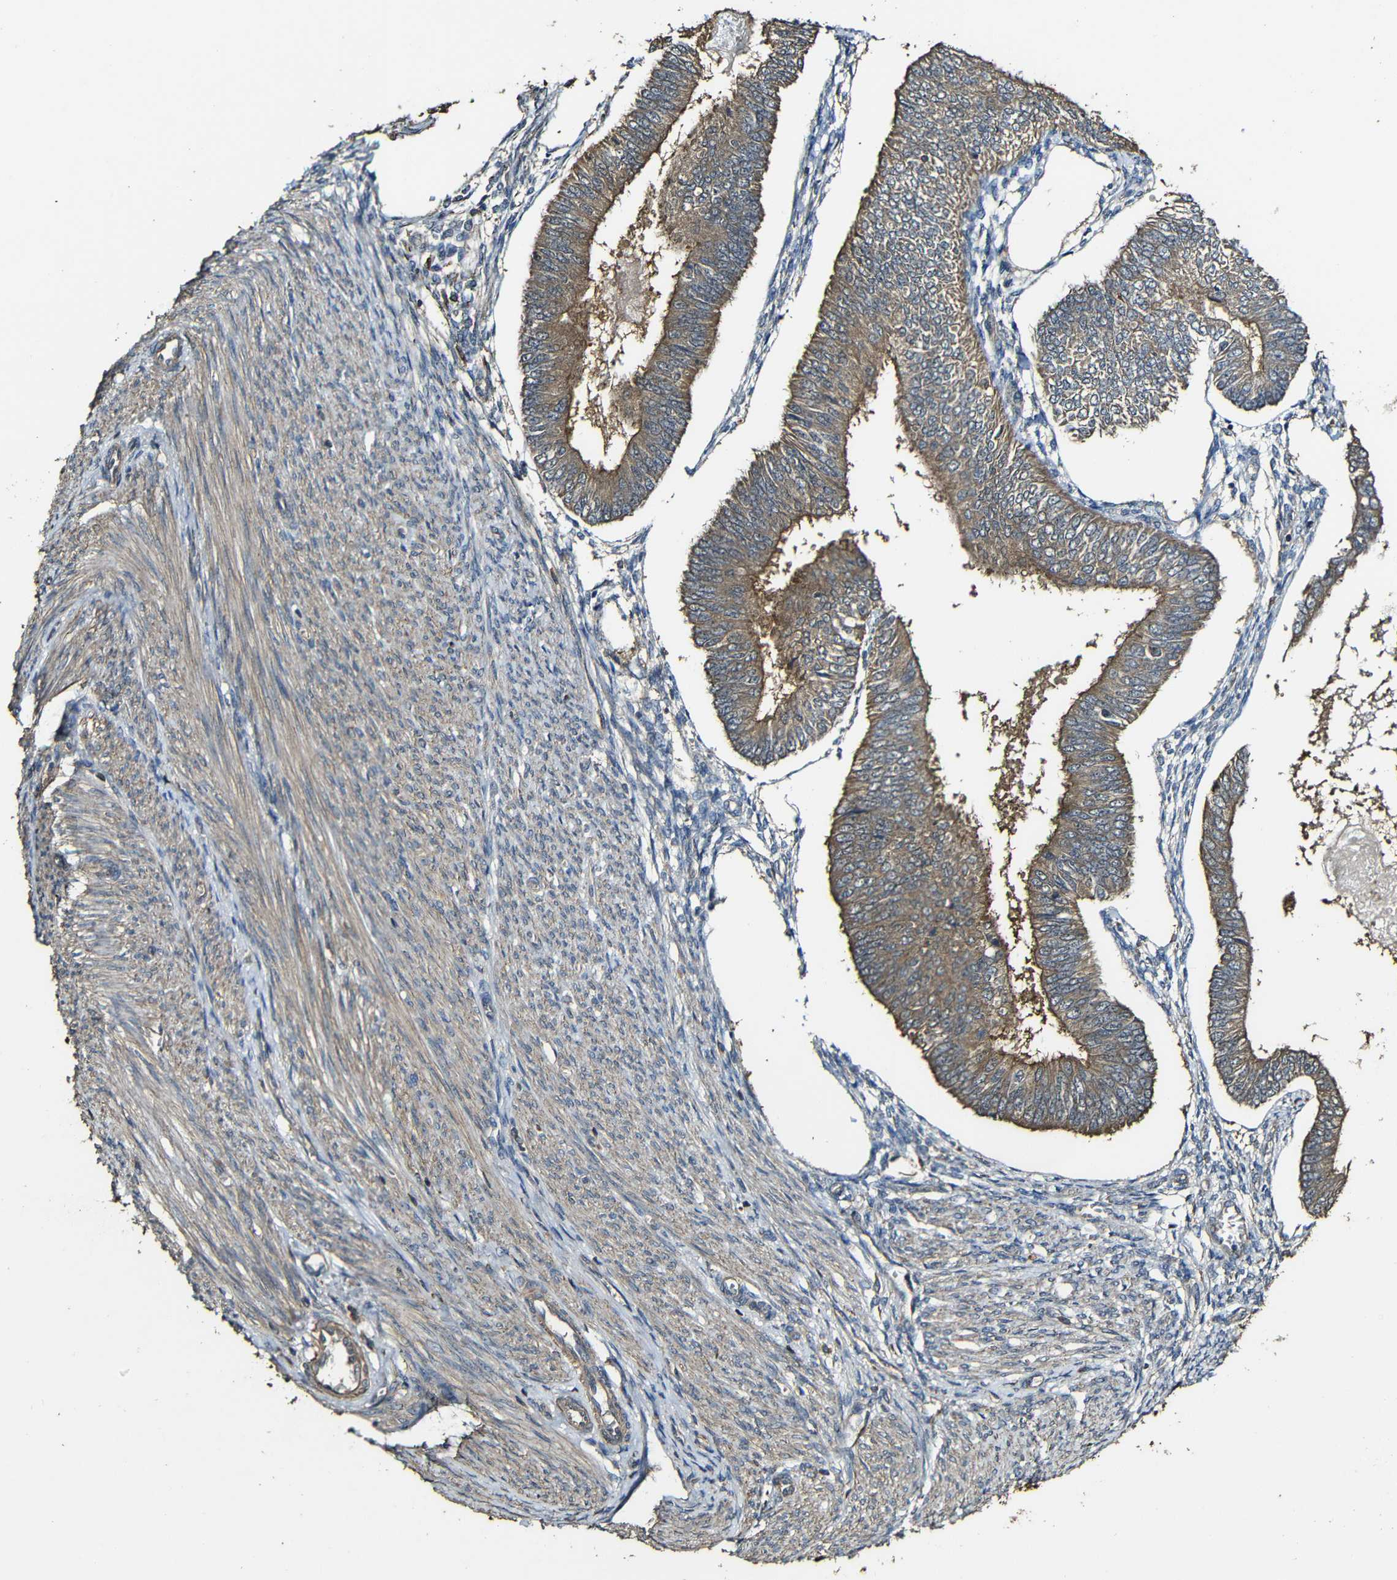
{"staining": {"intensity": "moderate", "quantity": ">75%", "location": "cytoplasmic/membranous"}, "tissue": "endometrial cancer", "cell_type": "Tumor cells", "image_type": "cancer", "snomed": [{"axis": "morphology", "description": "Adenocarcinoma, NOS"}, {"axis": "topography", "description": "Endometrium"}], "caption": "High-magnification brightfield microscopy of endometrial cancer (adenocarcinoma) stained with DAB (brown) and counterstained with hematoxylin (blue). tumor cells exhibit moderate cytoplasmic/membranous positivity is seen in approximately>75% of cells. Nuclei are stained in blue.", "gene": "CASP8", "patient": {"sex": "female", "age": 58}}